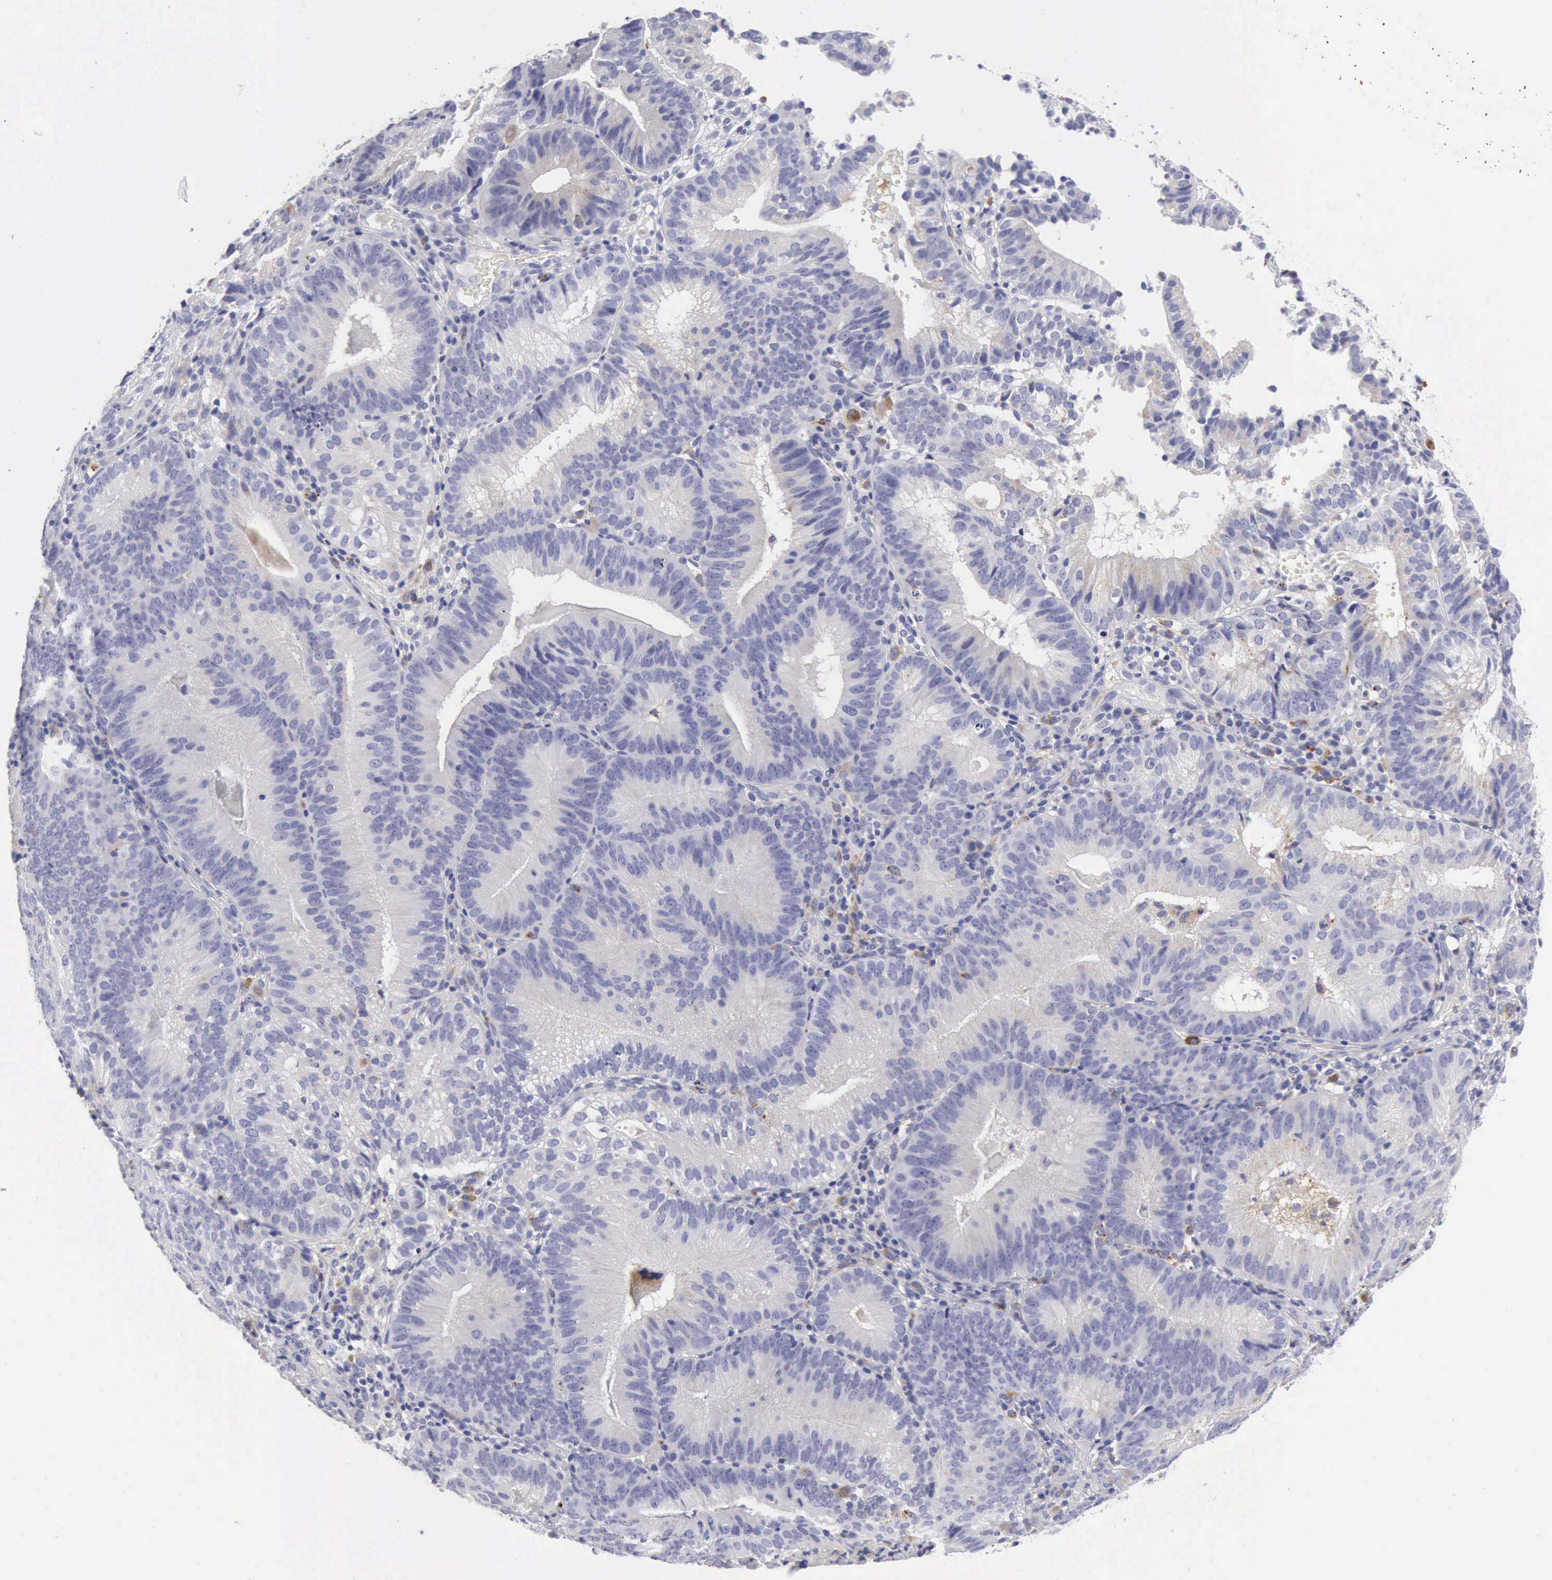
{"staining": {"intensity": "negative", "quantity": "none", "location": "none"}, "tissue": "cervical cancer", "cell_type": "Tumor cells", "image_type": "cancer", "snomed": [{"axis": "morphology", "description": "Adenocarcinoma, NOS"}, {"axis": "topography", "description": "Cervix"}], "caption": "Immunohistochemistry of human cervical adenocarcinoma demonstrates no expression in tumor cells.", "gene": "CTSS", "patient": {"sex": "female", "age": 60}}